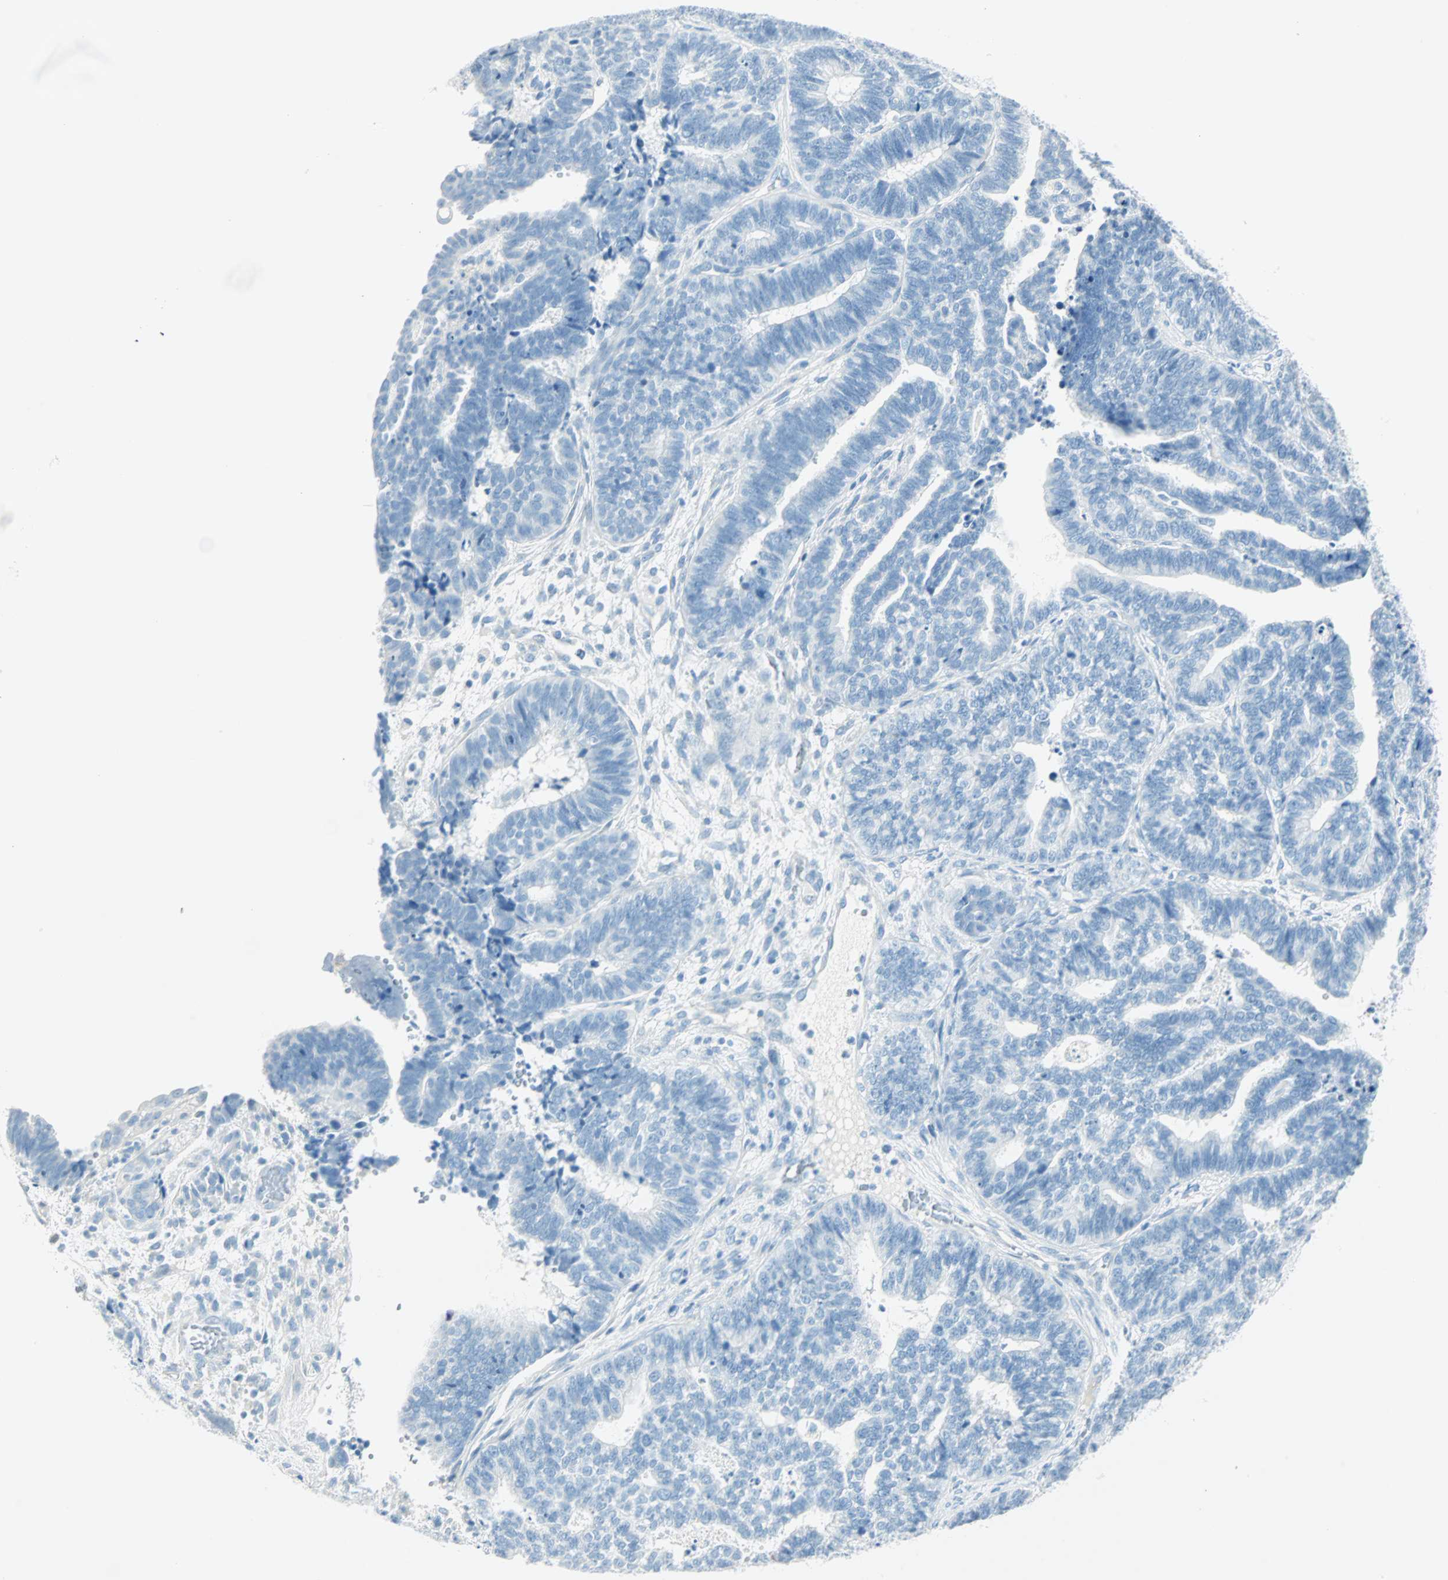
{"staining": {"intensity": "negative", "quantity": "none", "location": "none"}, "tissue": "endometrial cancer", "cell_type": "Tumor cells", "image_type": "cancer", "snomed": [{"axis": "morphology", "description": "Adenocarcinoma, NOS"}, {"axis": "topography", "description": "Endometrium"}], "caption": "This is an immunohistochemistry (IHC) image of endometrial cancer (adenocarcinoma). There is no expression in tumor cells.", "gene": "NES", "patient": {"sex": "female", "age": 70}}